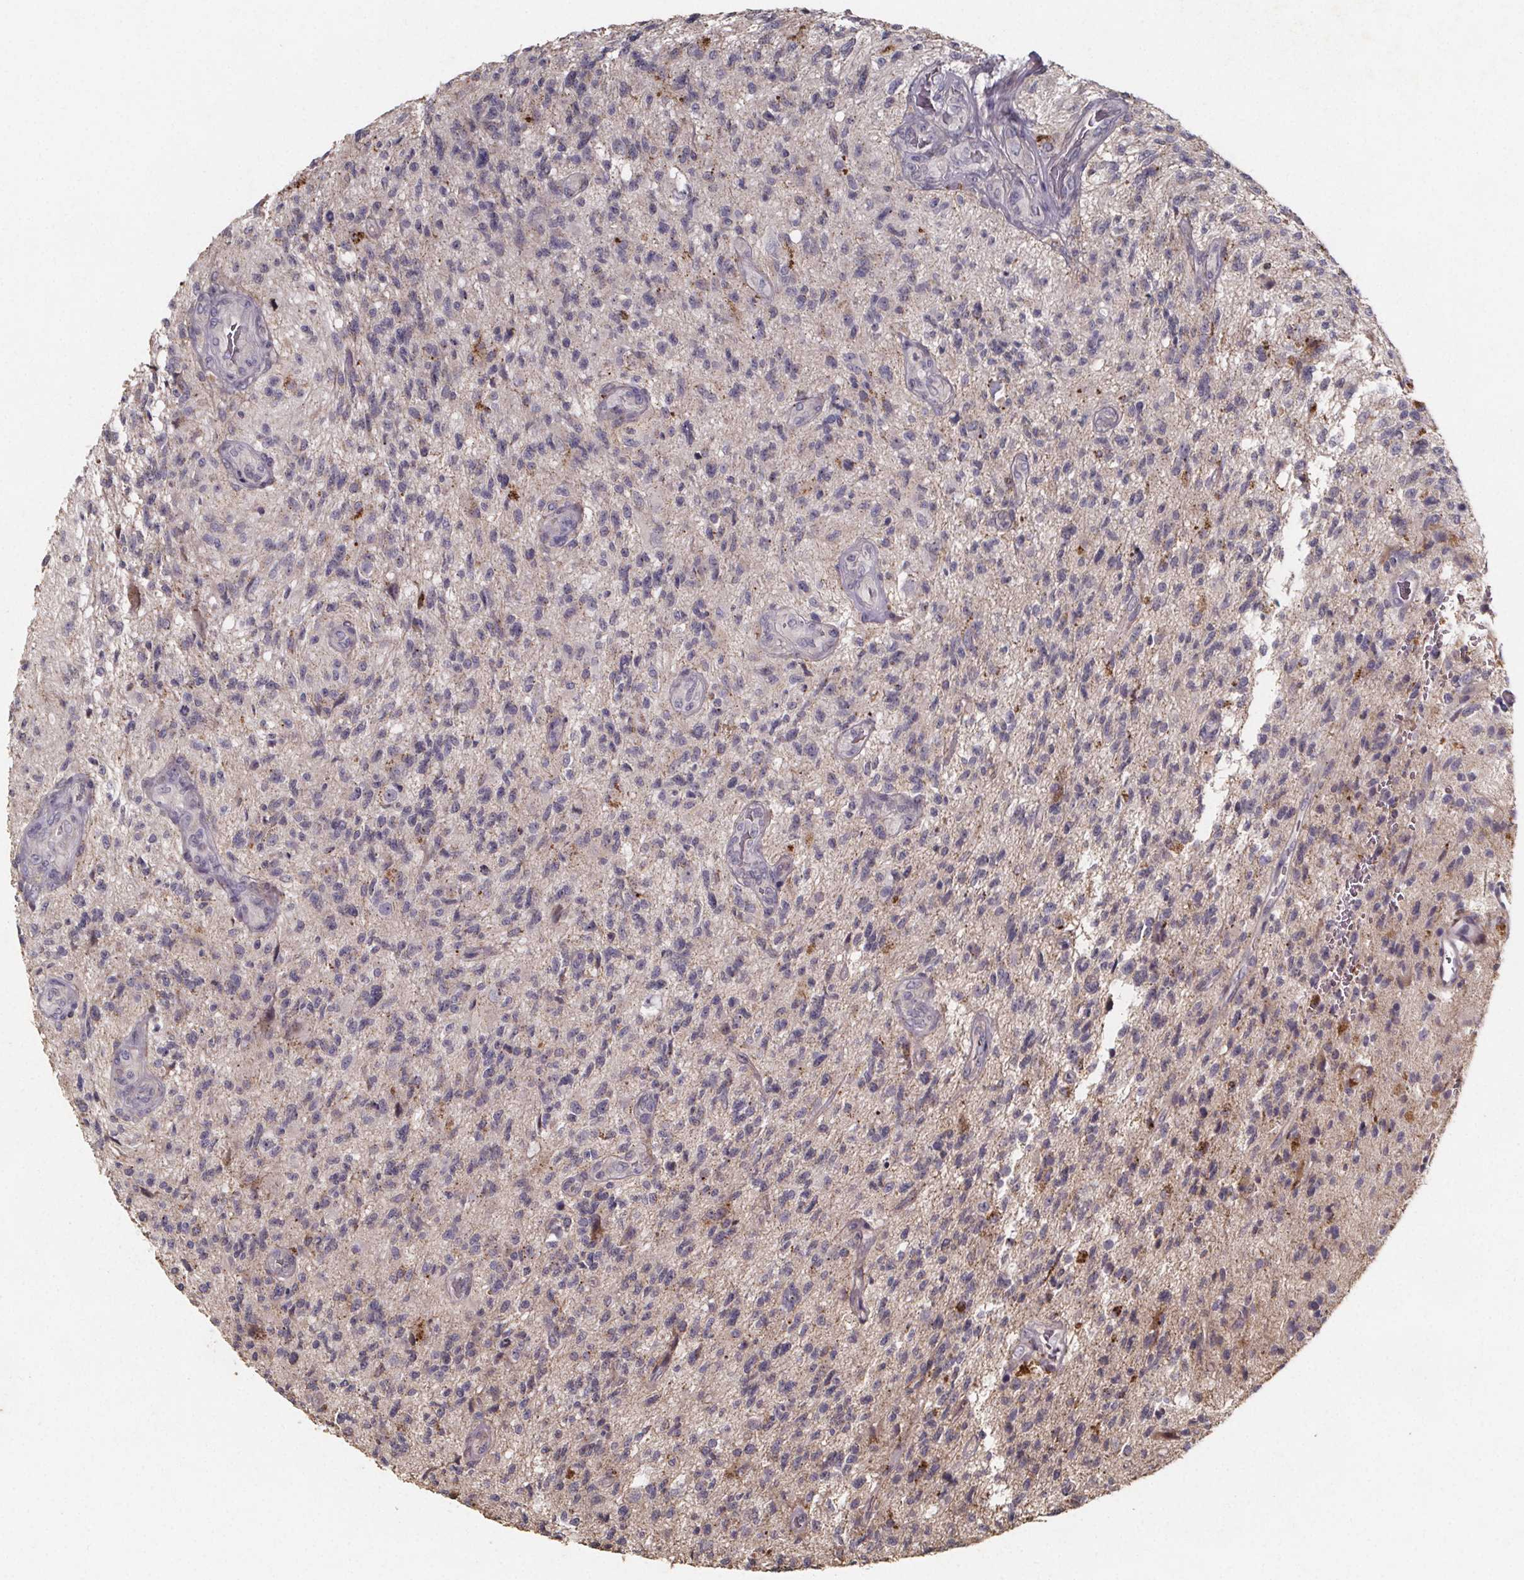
{"staining": {"intensity": "negative", "quantity": "none", "location": "none"}, "tissue": "glioma", "cell_type": "Tumor cells", "image_type": "cancer", "snomed": [{"axis": "morphology", "description": "Glioma, malignant, High grade"}, {"axis": "topography", "description": "Brain"}], "caption": "Immunohistochemical staining of glioma demonstrates no significant positivity in tumor cells.", "gene": "ZNF879", "patient": {"sex": "male", "age": 56}}